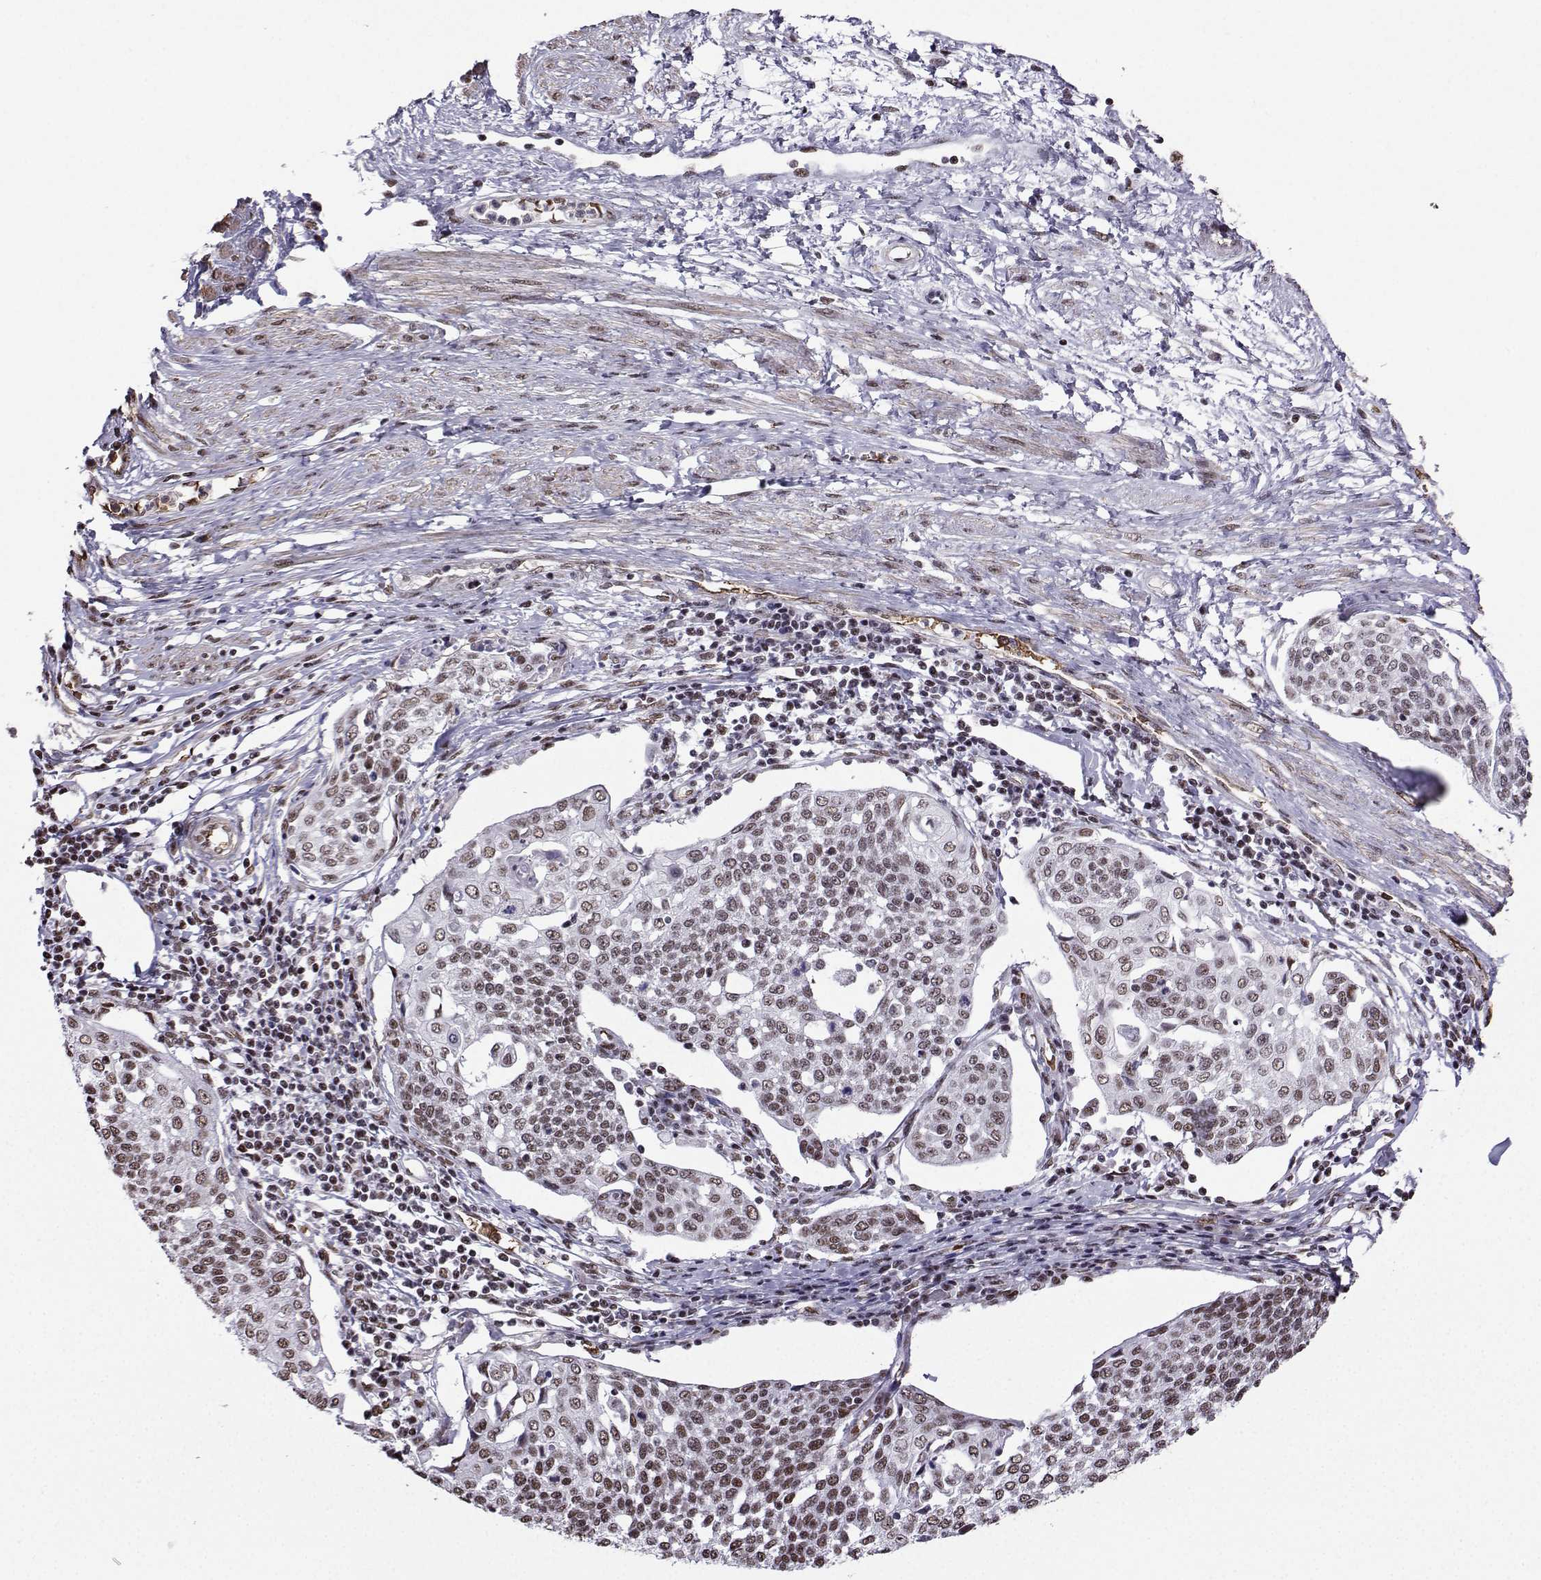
{"staining": {"intensity": "weak", "quantity": "25%-75%", "location": "nuclear"}, "tissue": "cervical cancer", "cell_type": "Tumor cells", "image_type": "cancer", "snomed": [{"axis": "morphology", "description": "Squamous cell carcinoma, NOS"}, {"axis": "topography", "description": "Cervix"}], "caption": "The photomicrograph displays a brown stain indicating the presence of a protein in the nuclear of tumor cells in squamous cell carcinoma (cervical). The staining was performed using DAB (3,3'-diaminobenzidine) to visualize the protein expression in brown, while the nuclei were stained in blue with hematoxylin (Magnification: 20x).", "gene": "CCNK", "patient": {"sex": "female", "age": 34}}